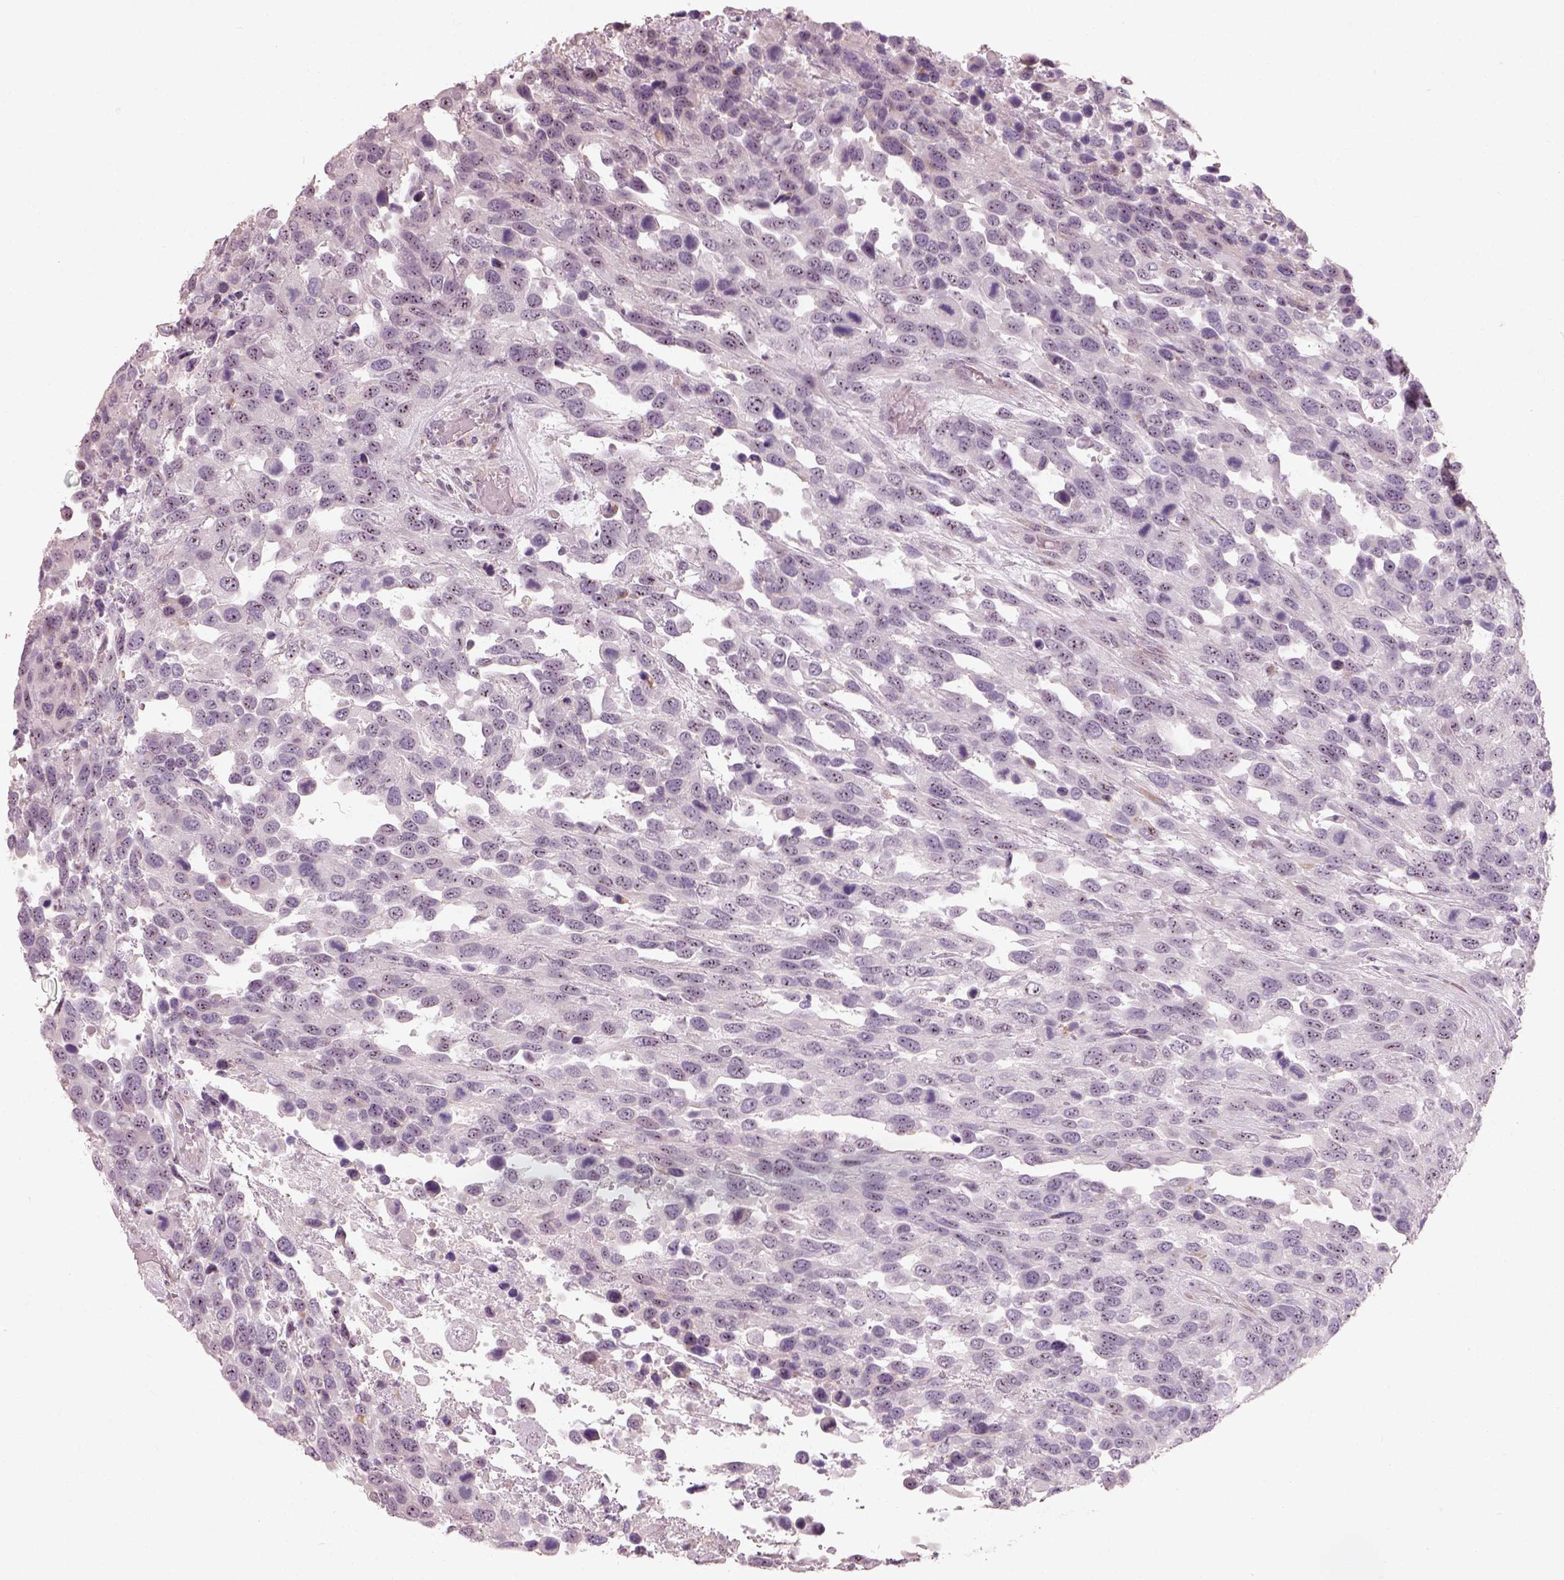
{"staining": {"intensity": "weak", "quantity": "25%-75%", "location": "nuclear"}, "tissue": "urothelial cancer", "cell_type": "Tumor cells", "image_type": "cancer", "snomed": [{"axis": "morphology", "description": "Urothelial carcinoma, High grade"}, {"axis": "topography", "description": "Urinary bladder"}], "caption": "The immunohistochemical stain shows weak nuclear expression in tumor cells of urothelial carcinoma (high-grade) tissue. (DAB = brown stain, brightfield microscopy at high magnification).", "gene": "CDS1", "patient": {"sex": "female", "age": 70}}